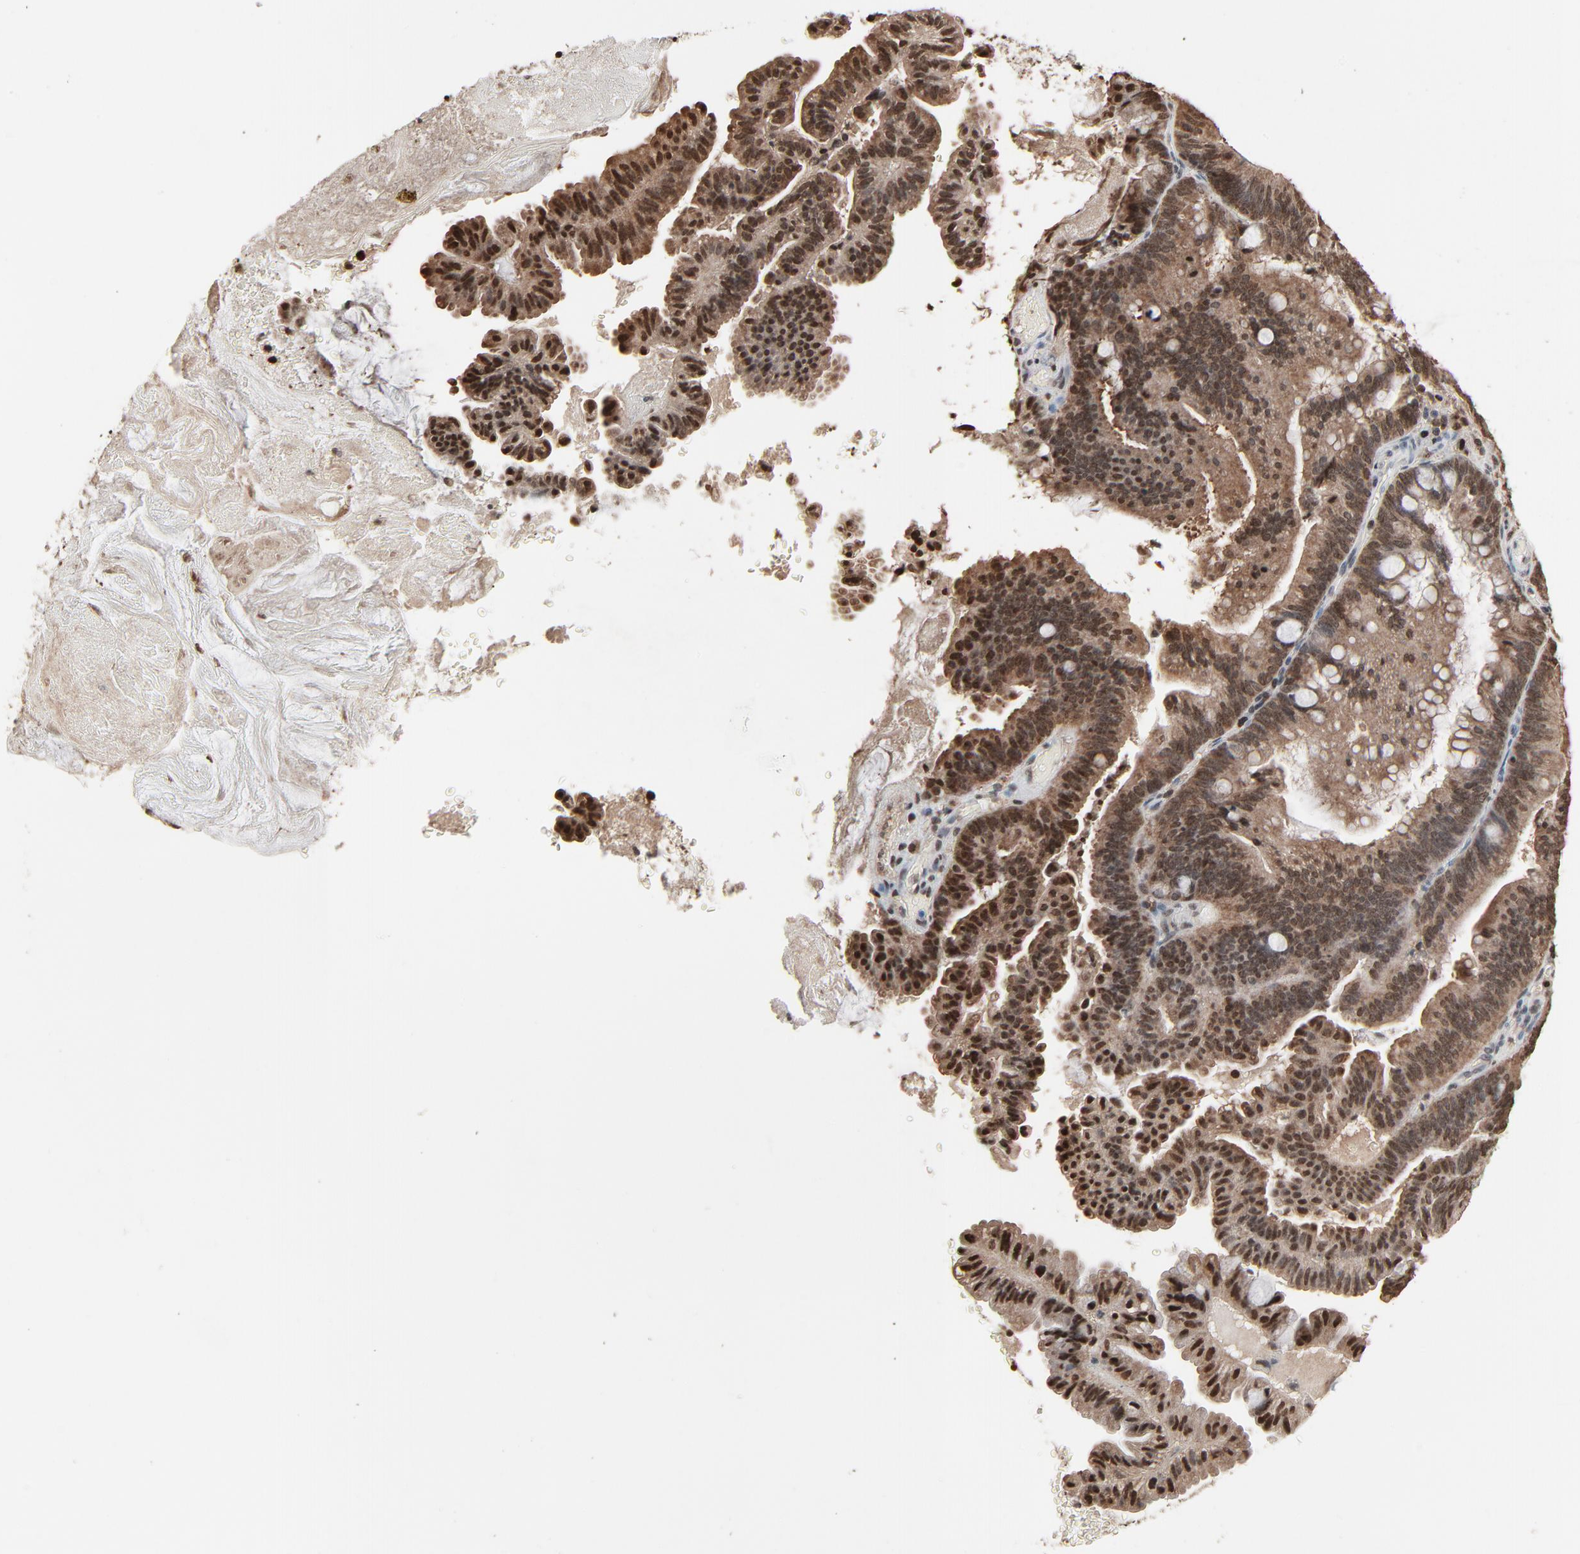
{"staining": {"intensity": "moderate", "quantity": ">75%", "location": "cytoplasmic/membranous,nuclear"}, "tissue": "pancreatic cancer", "cell_type": "Tumor cells", "image_type": "cancer", "snomed": [{"axis": "morphology", "description": "Adenocarcinoma, NOS"}, {"axis": "topography", "description": "Pancreas"}], "caption": "Pancreatic cancer (adenocarcinoma) stained with a brown dye demonstrates moderate cytoplasmic/membranous and nuclear positive staining in about >75% of tumor cells.", "gene": "RPS6KA3", "patient": {"sex": "male", "age": 82}}